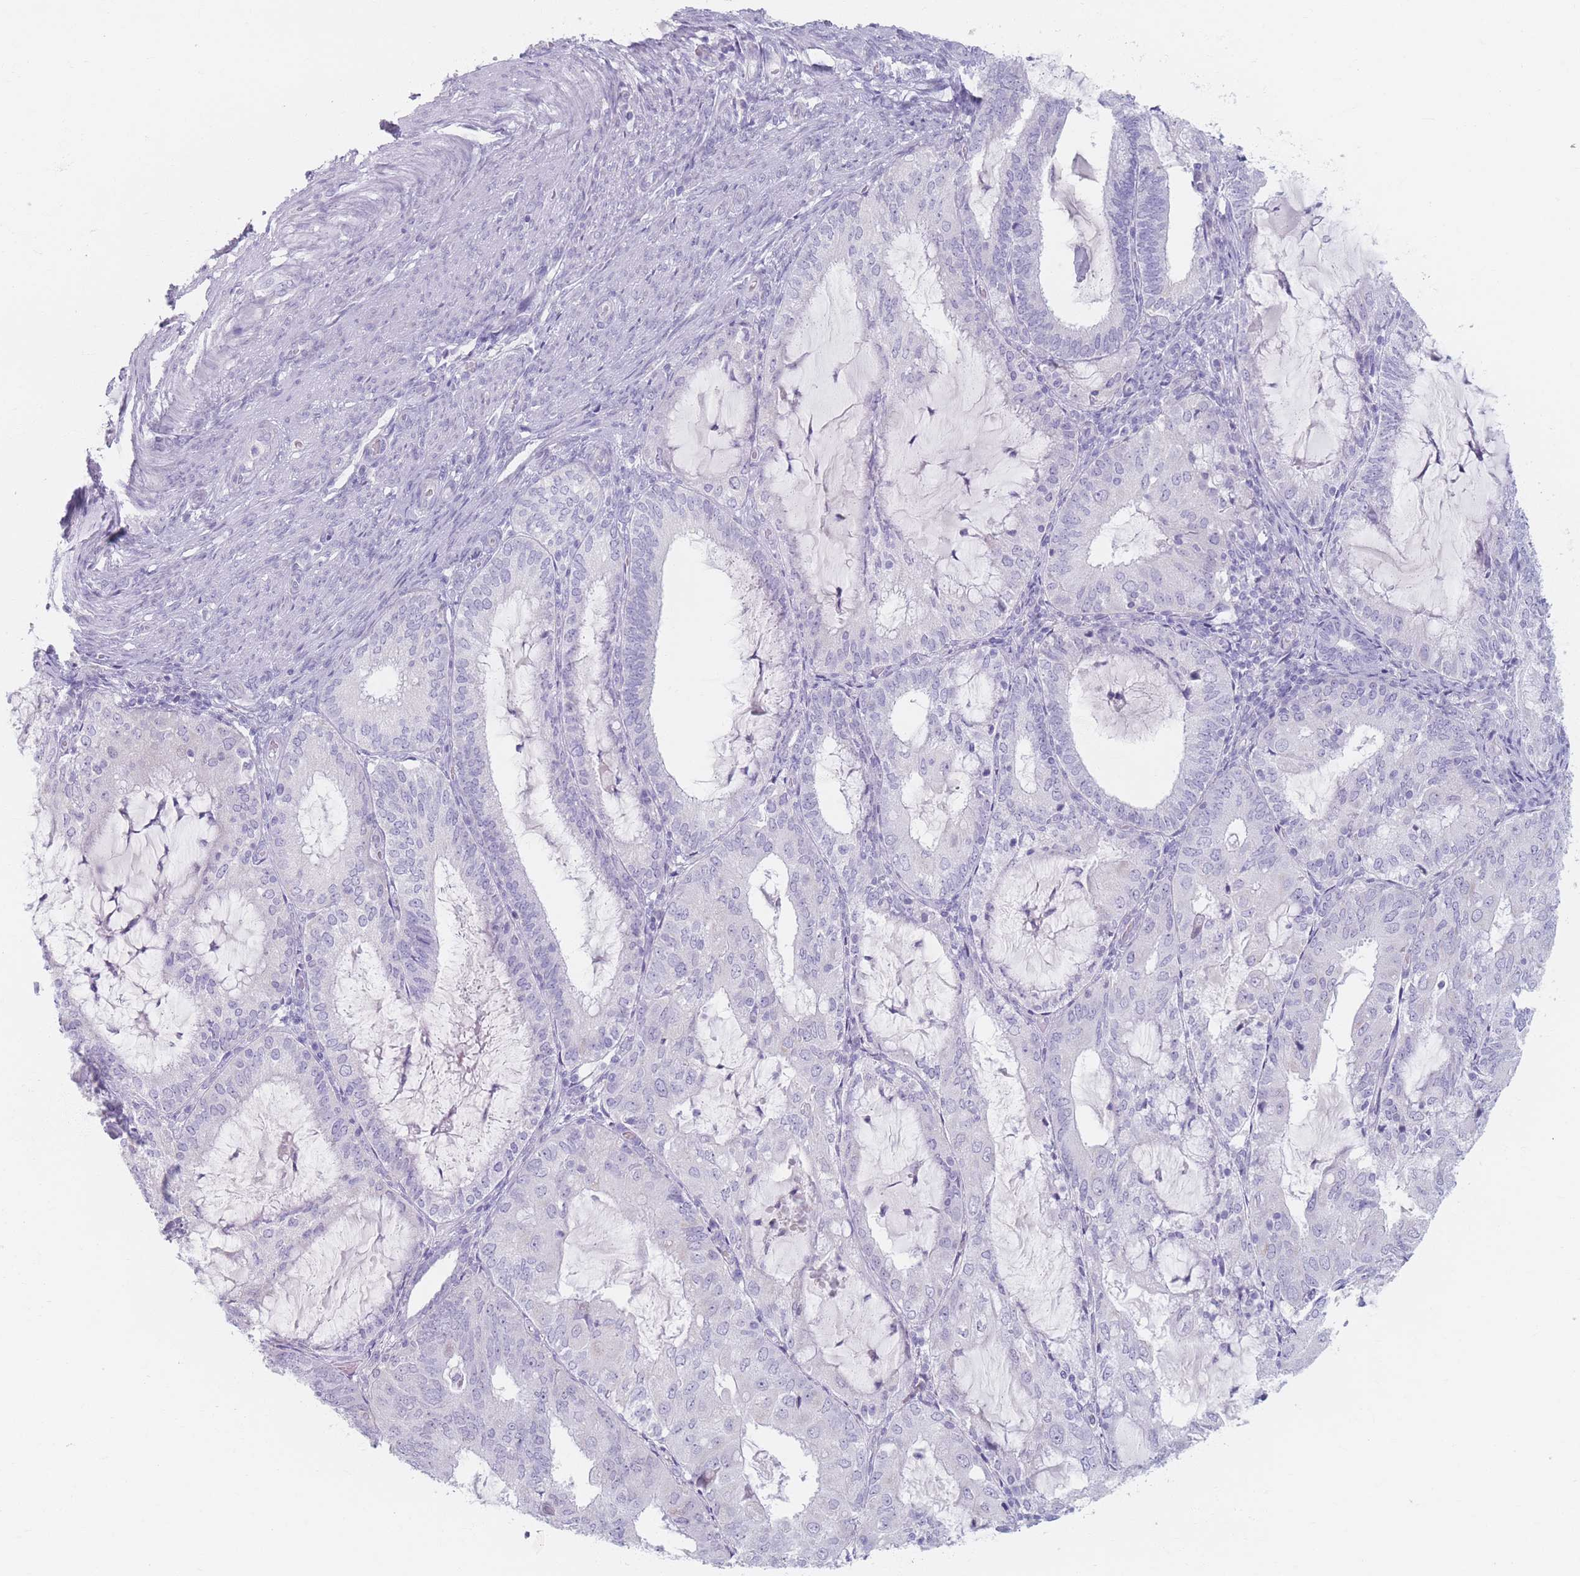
{"staining": {"intensity": "negative", "quantity": "none", "location": "none"}, "tissue": "endometrial cancer", "cell_type": "Tumor cells", "image_type": "cancer", "snomed": [{"axis": "morphology", "description": "Adenocarcinoma, NOS"}, {"axis": "topography", "description": "Endometrium"}], "caption": "Endometrial cancer stained for a protein using IHC exhibits no positivity tumor cells.", "gene": "PIGM", "patient": {"sex": "female", "age": 81}}